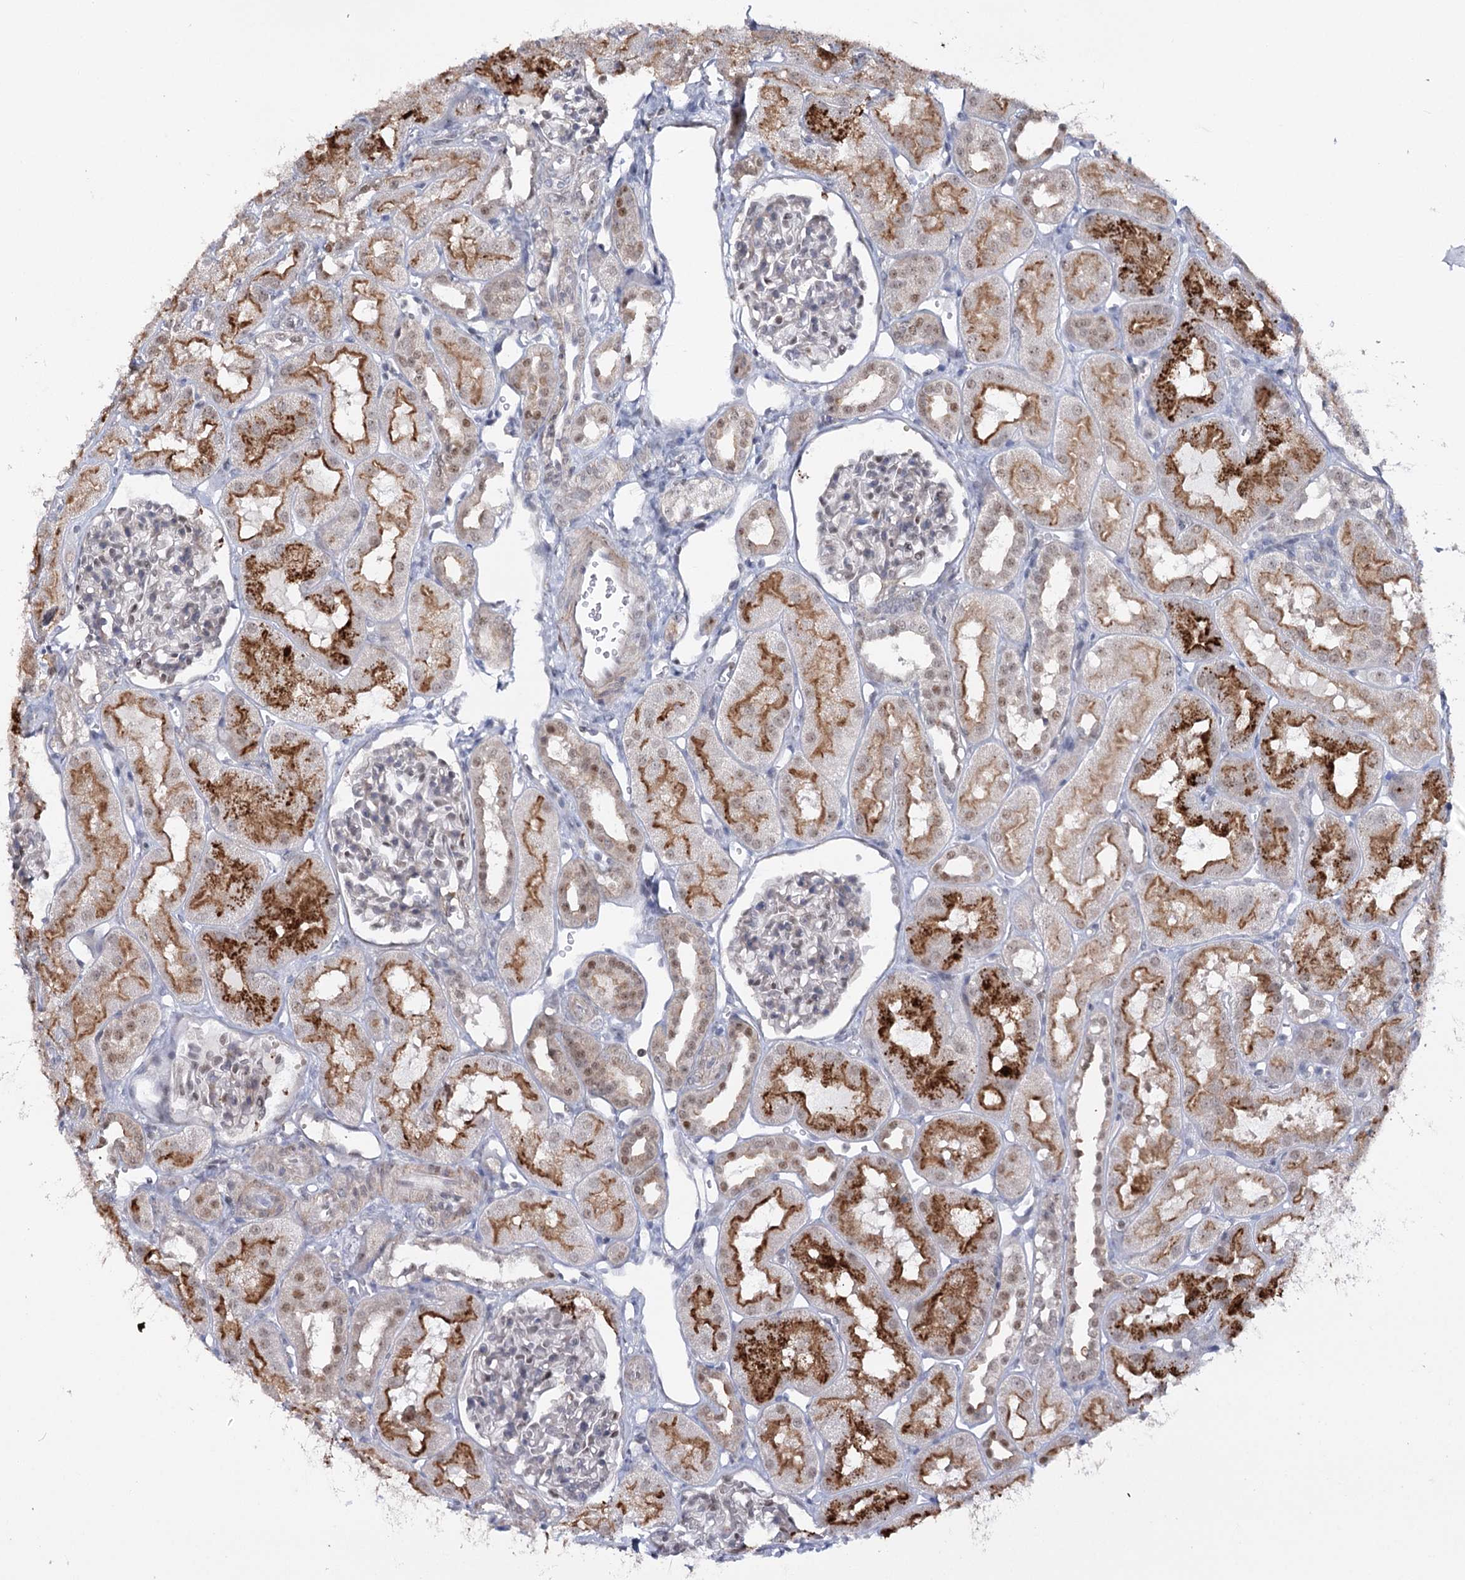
{"staining": {"intensity": "negative", "quantity": "none", "location": "none"}, "tissue": "kidney", "cell_type": "Cells in glomeruli", "image_type": "normal", "snomed": [{"axis": "morphology", "description": "Normal tissue, NOS"}, {"axis": "topography", "description": "Kidney"}, {"axis": "topography", "description": "Urinary bladder"}], "caption": "Cells in glomeruli show no significant protein staining in unremarkable kidney. The staining was performed using DAB to visualize the protein expression in brown, while the nuclei were stained in blue with hematoxylin (Magnification: 20x).", "gene": "ZC3H8", "patient": {"sex": "male", "age": 16}}